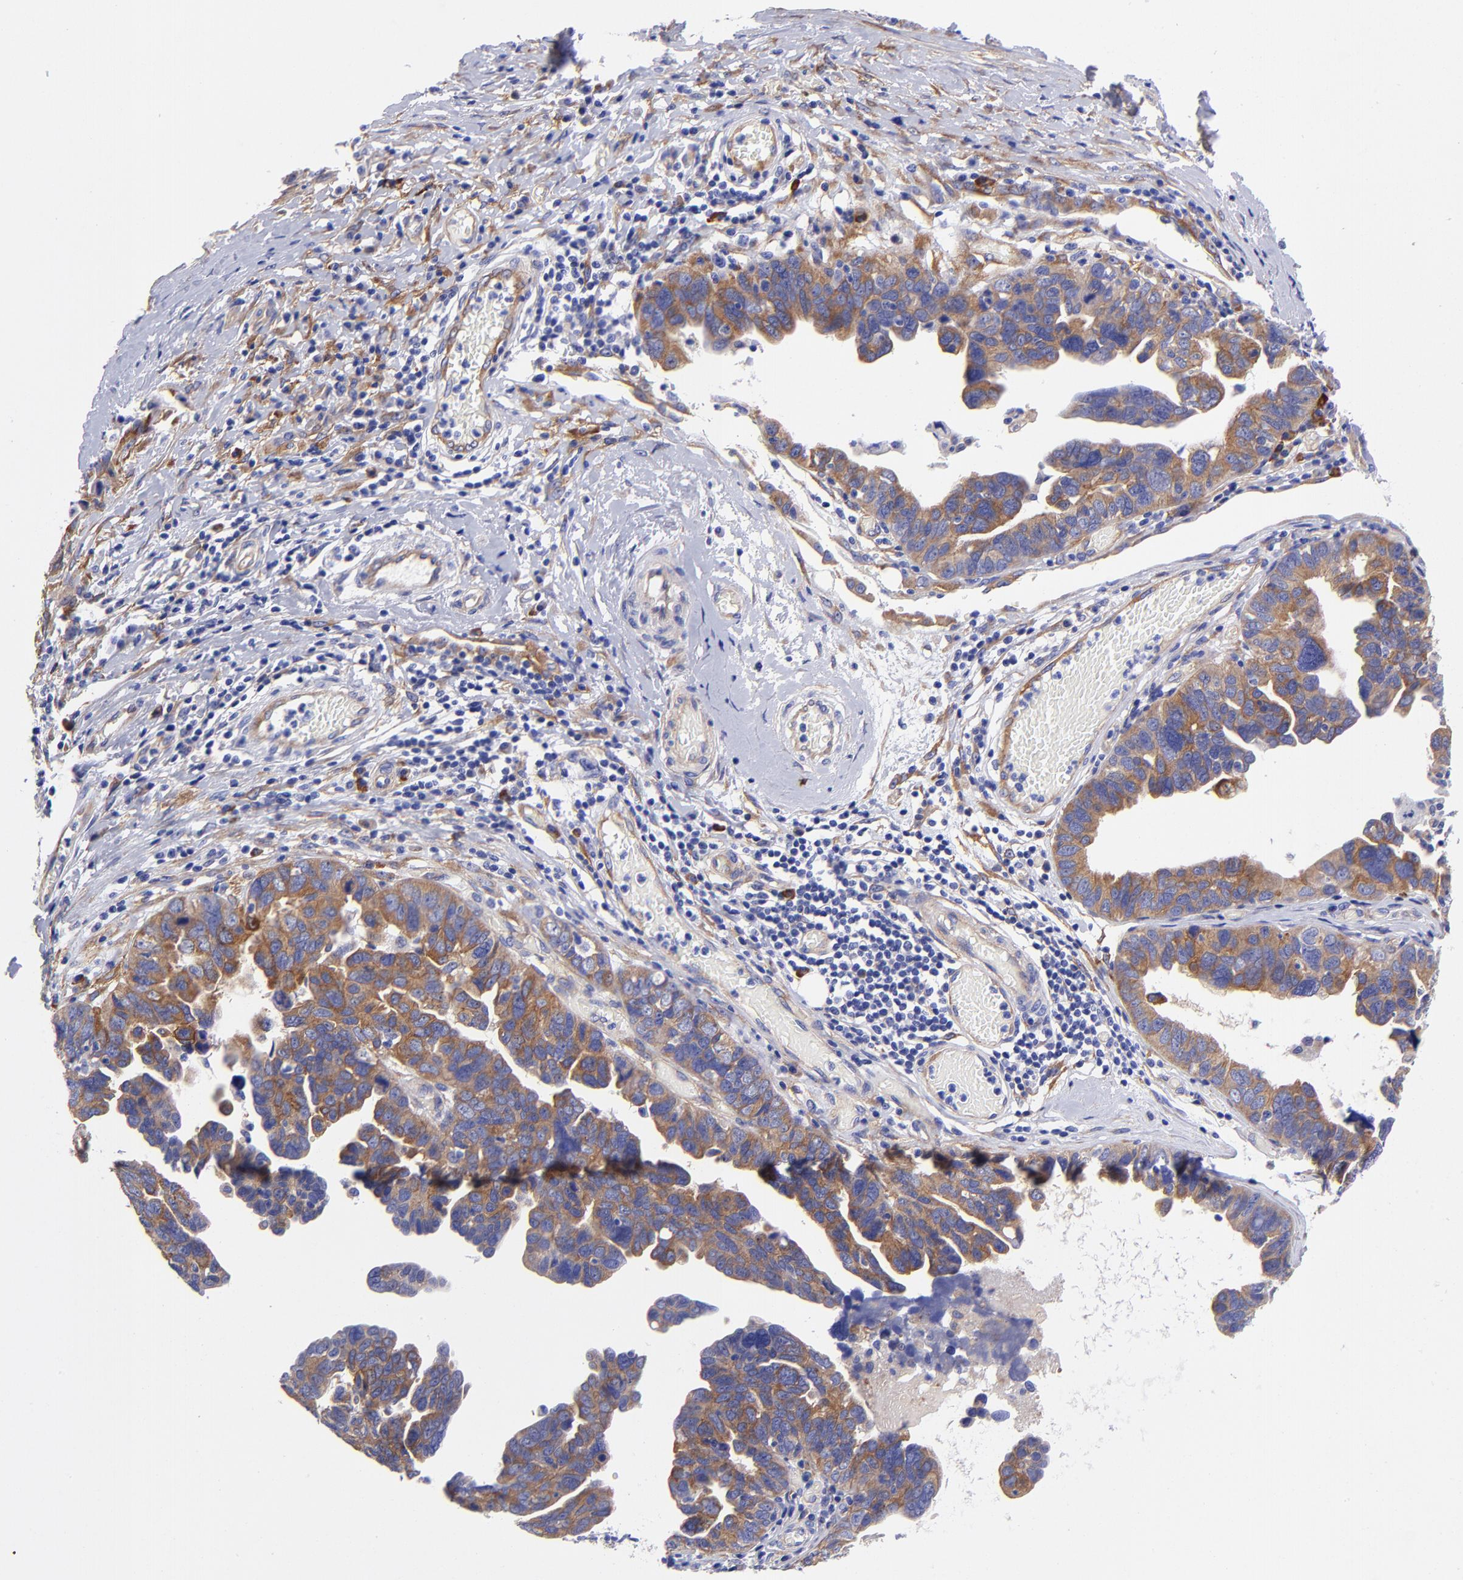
{"staining": {"intensity": "moderate", "quantity": "25%-75%", "location": "cytoplasmic/membranous"}, "tissue": "ovarian cancer", "cell_type": "Tumor cells", "image_type": "cancer", "snomed": [{"axis": "morphology", "description": "Cystadenocarcinoma, serous, NOS"}, {"axis": "topography", "description": "Ovary"}], "caption": "IHC staining of ovarian cancer (serous cystadenocarcinoma), which displays medium levels of moderate cytoplasmic/membranous staining in approximately 25%-75% of tumor cells indicating moderate cytoplasmic/membranous protein expression. The staining was performed using DAB (brown) for protein detection and nuclei were counterstained in hematoxylin (blue).", "gene": "PPFIBP1", "patient": {"sex": "female", "age": 64}}